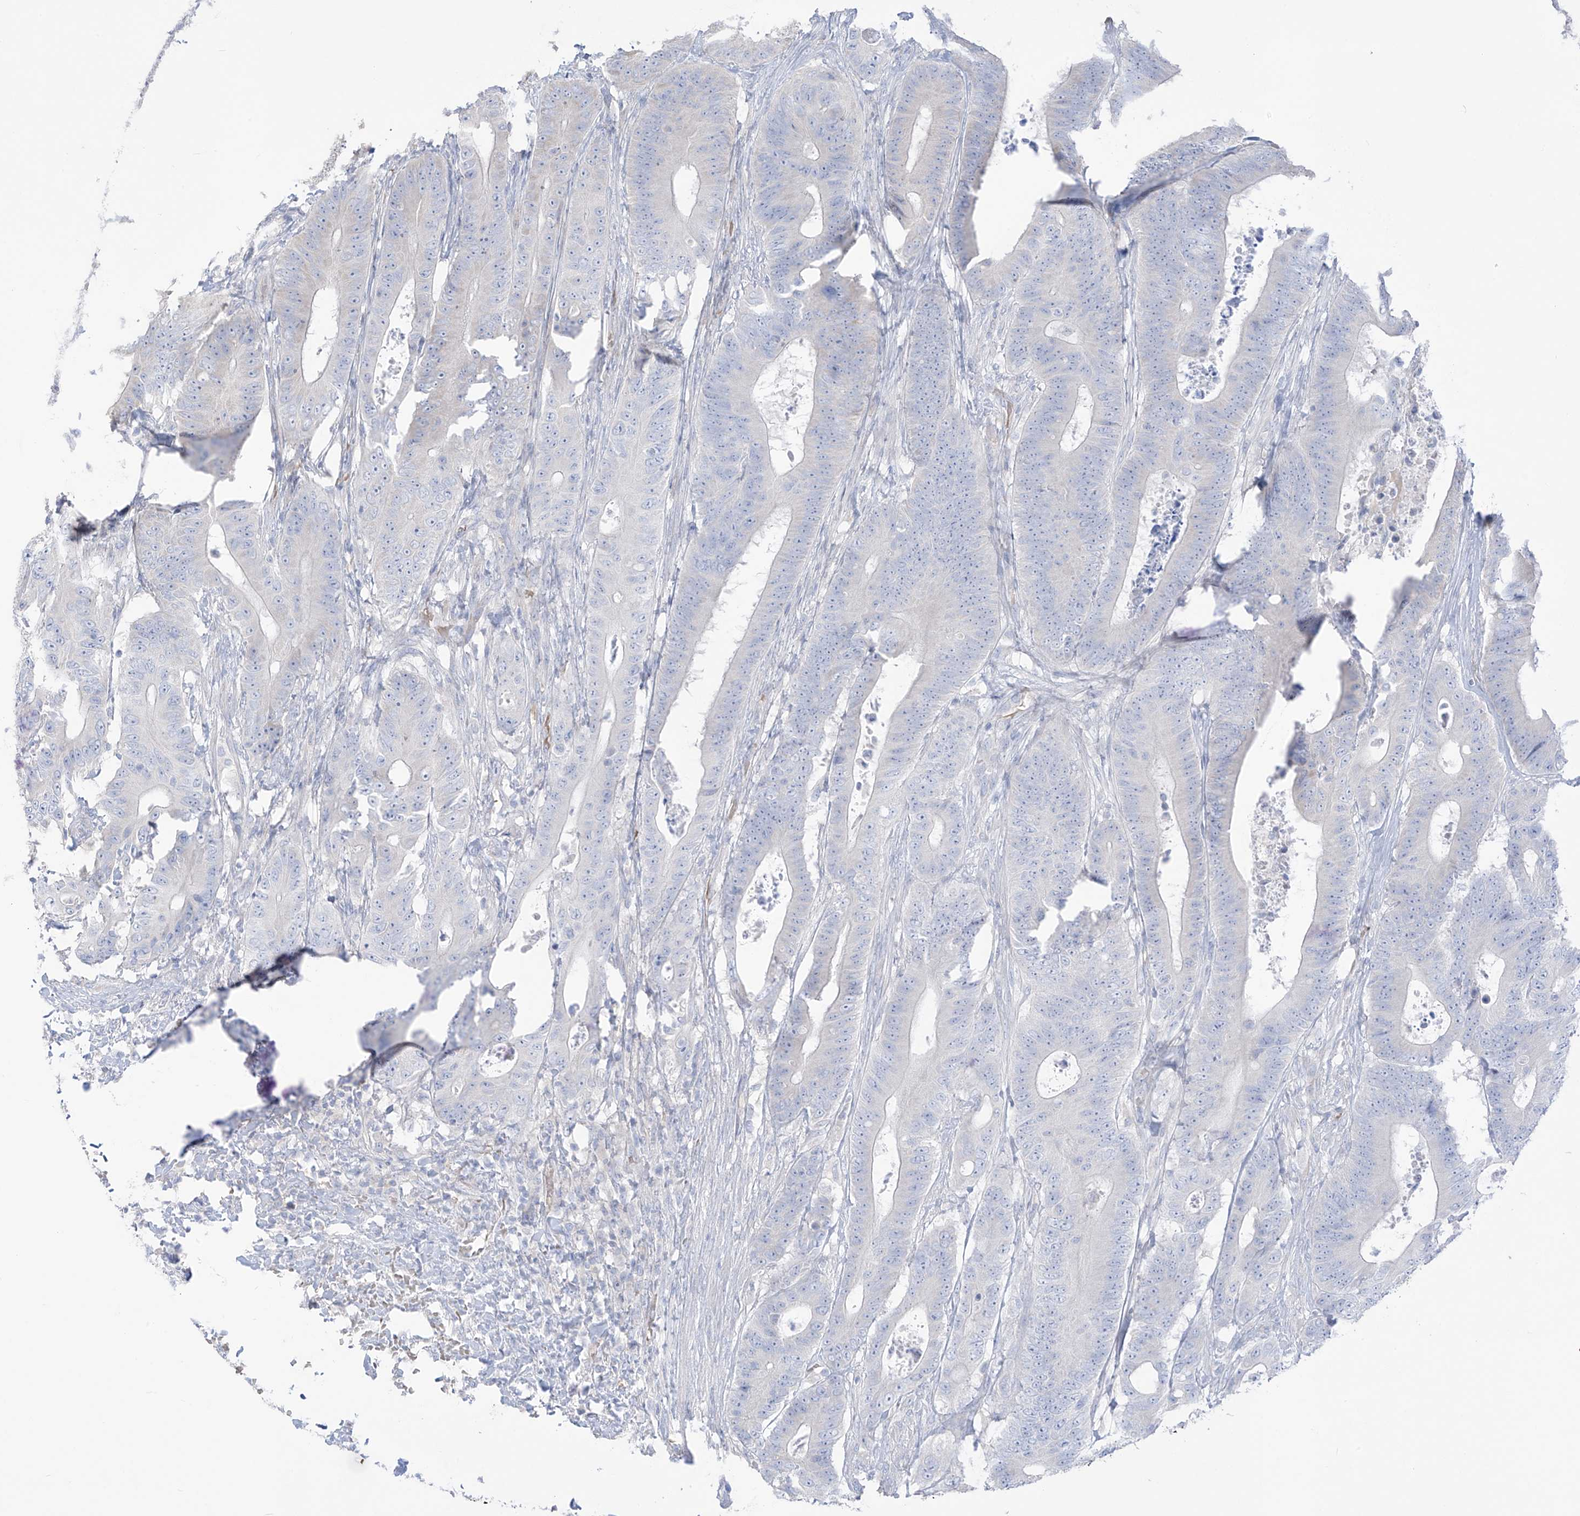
{"staining": {"intensity": "negative", "quantity": "none", "location": "none"}, "tissue": "colorectal cancer", "cell_type": "Tumor cells", "image_type": "cancer", "snomed": [{"axis": "morphology", "description": "Adenocarcinoma, NOS"}, {"axis": "topography", "description": "Colon"}], "caption": "The image exhibits no staining of tumor cells in colorectal adenocarcinoma.", "gene": "ASPRV1", "patient": {"sex": "male", "age": 83}}